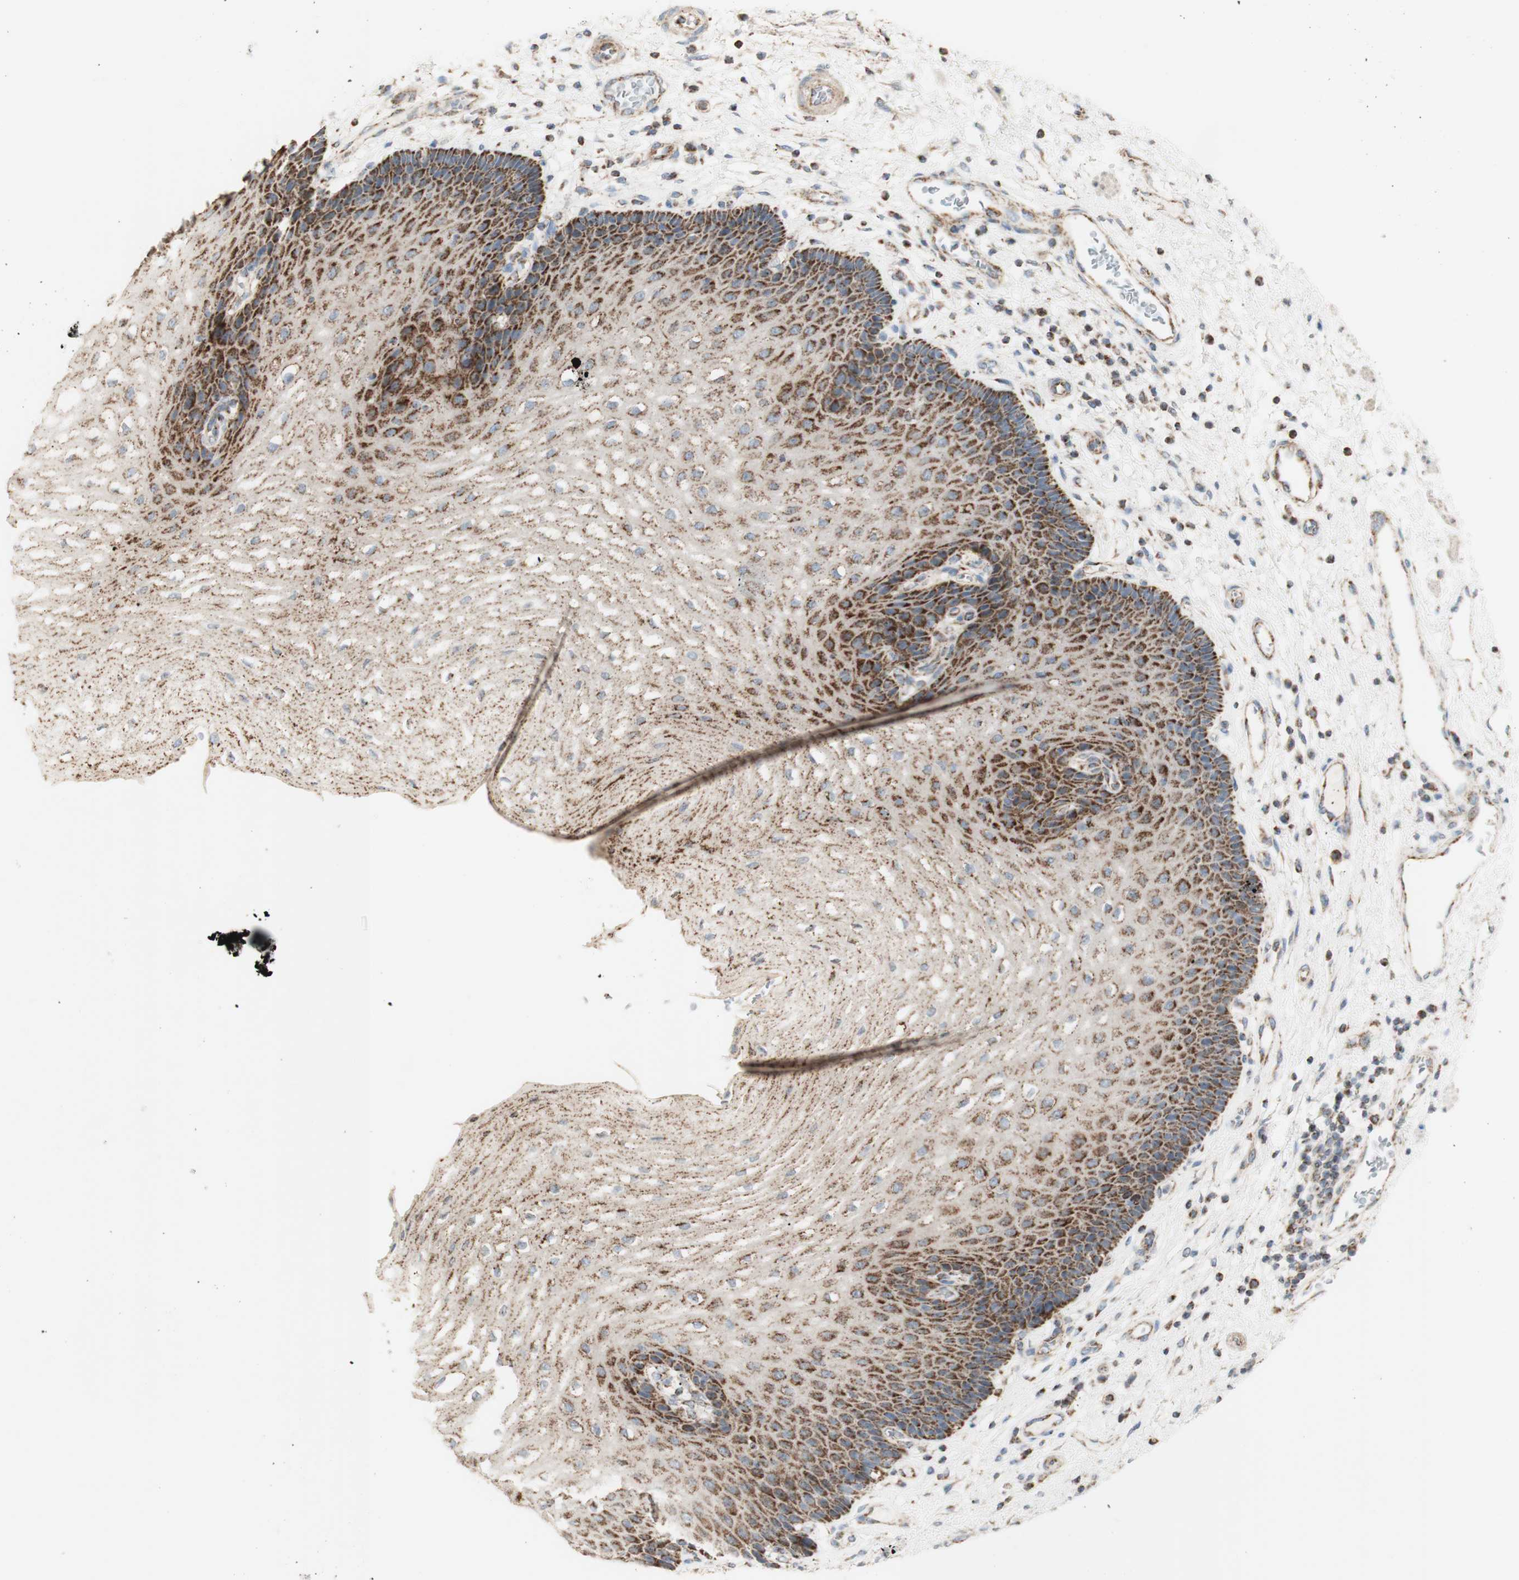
{"staining": {"intensity": "moderate", "quantity": ">75%", "location": "cytoplasmic/membranous"}, "tissue": "esophagus", "cell_type": "Squamous epithelial cells", "image_type": "normal", "snomed": [{"axis": "morphology", "description": "Normal tissue, NOS"}, {"axis": "topography", "description": "Esophagus"}], "caption": "A photomicrograph showing moderate cytoplasmic/membranous positivity in approximately >75% of squamous epithelial cells in unremarkable esophagus, as visualized by brown immunohistochemical staining.", "gene": "LETM1", "patient": {"sex": "male", "age": 54}}